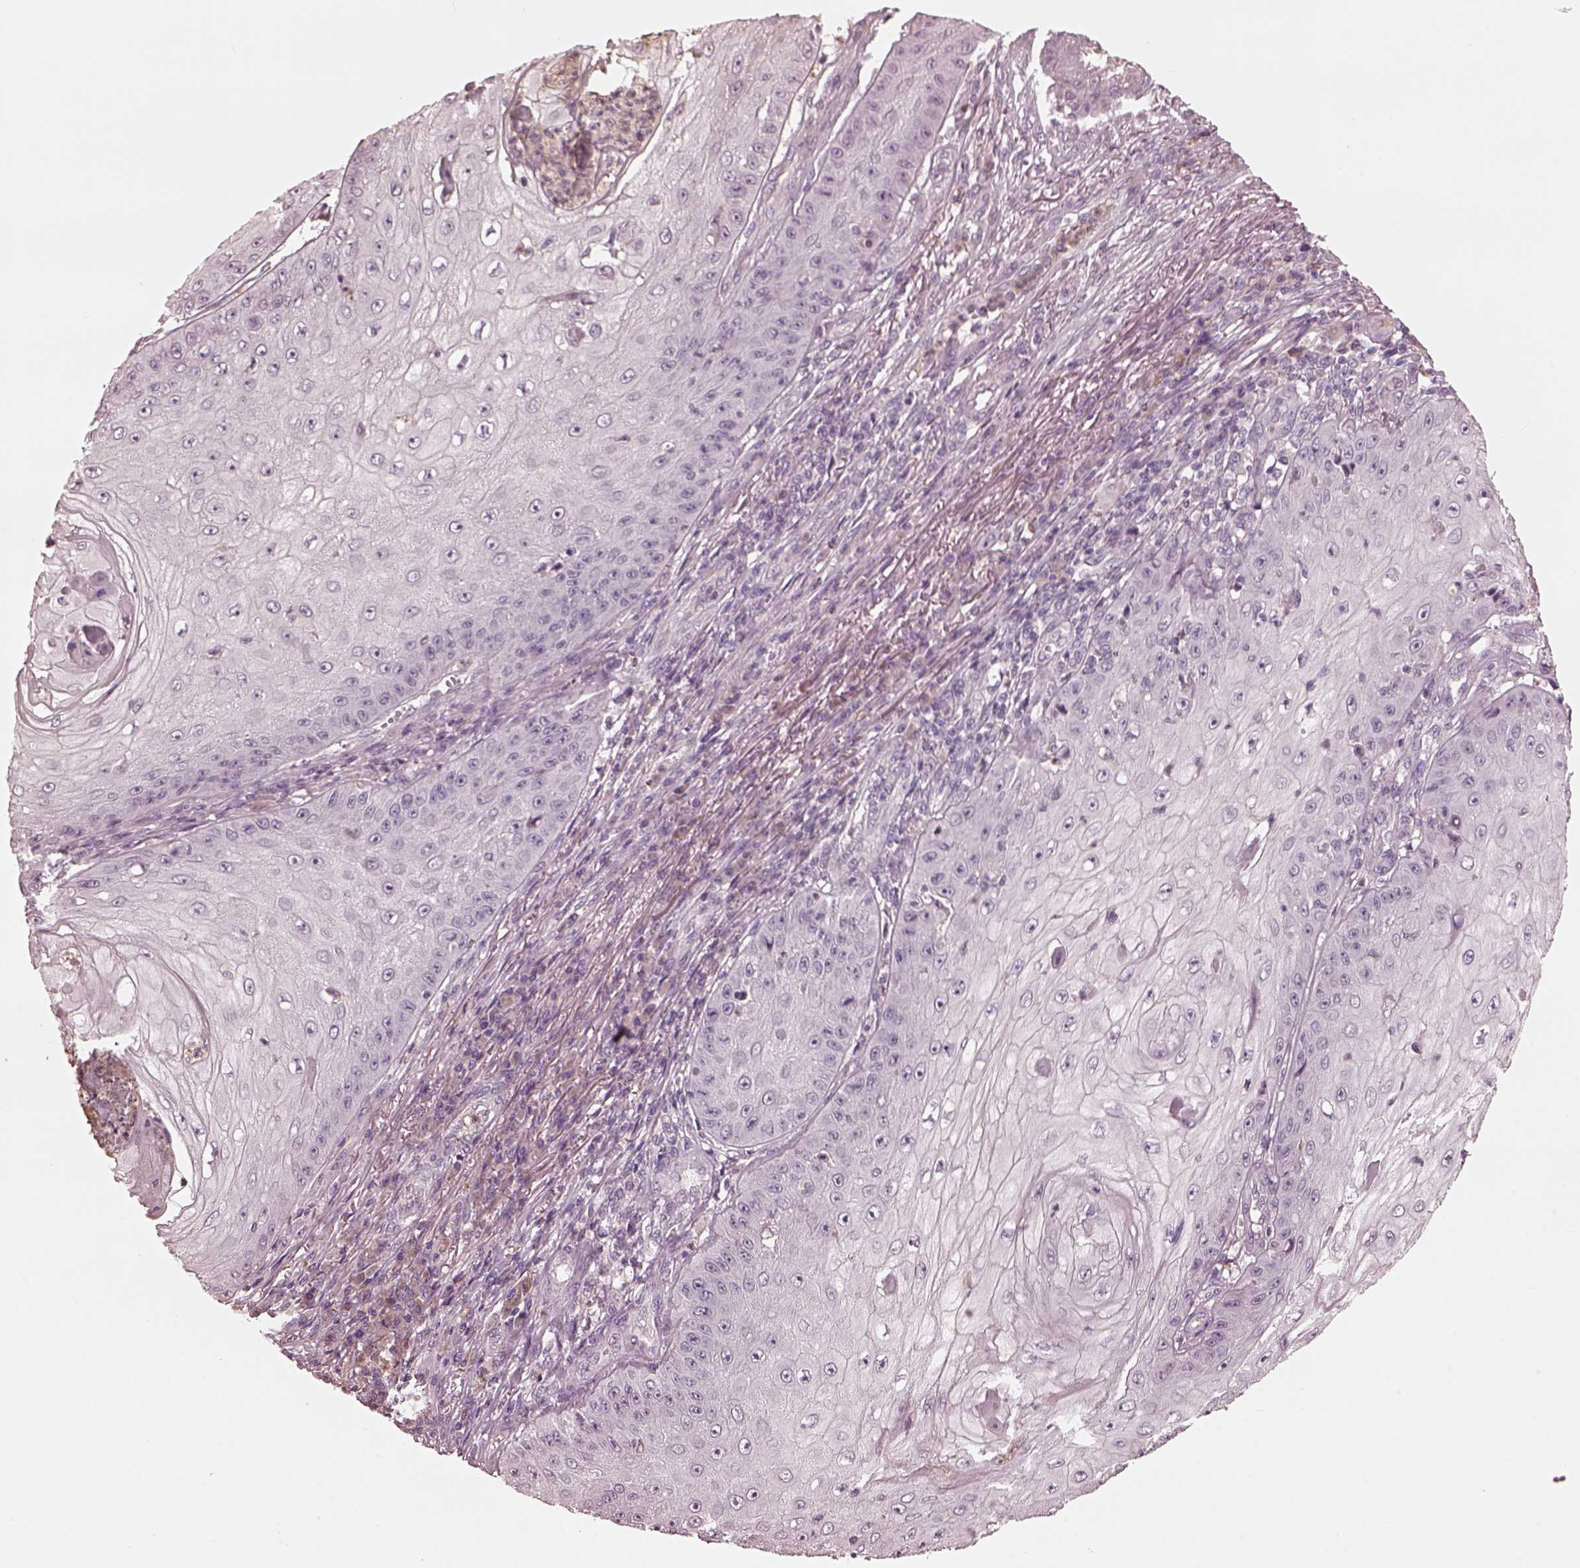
{"staining": {"intensity": "negative", "quantity": "none", "location": "none"}, "tissue": "skin cancer", "cell_type": "Tumor cells", "image_type": "cancer", "snomed": [{"axis": "morphology", "description": "Squamous cell carcinoma, NOS"}, {"axis": "topography", "description": "Skin"}], "caption": "The photomicrograph displays no staining of tumor cells in squamous cell carcinoma (skin). The staining was performed using DAB to visualize the protein expression in brown, while the nuclei were stained in blue with hematoxylin (Magnification: 20x).", "gene": "OPTC", "patient": {"sex": "male", "age": 70}}